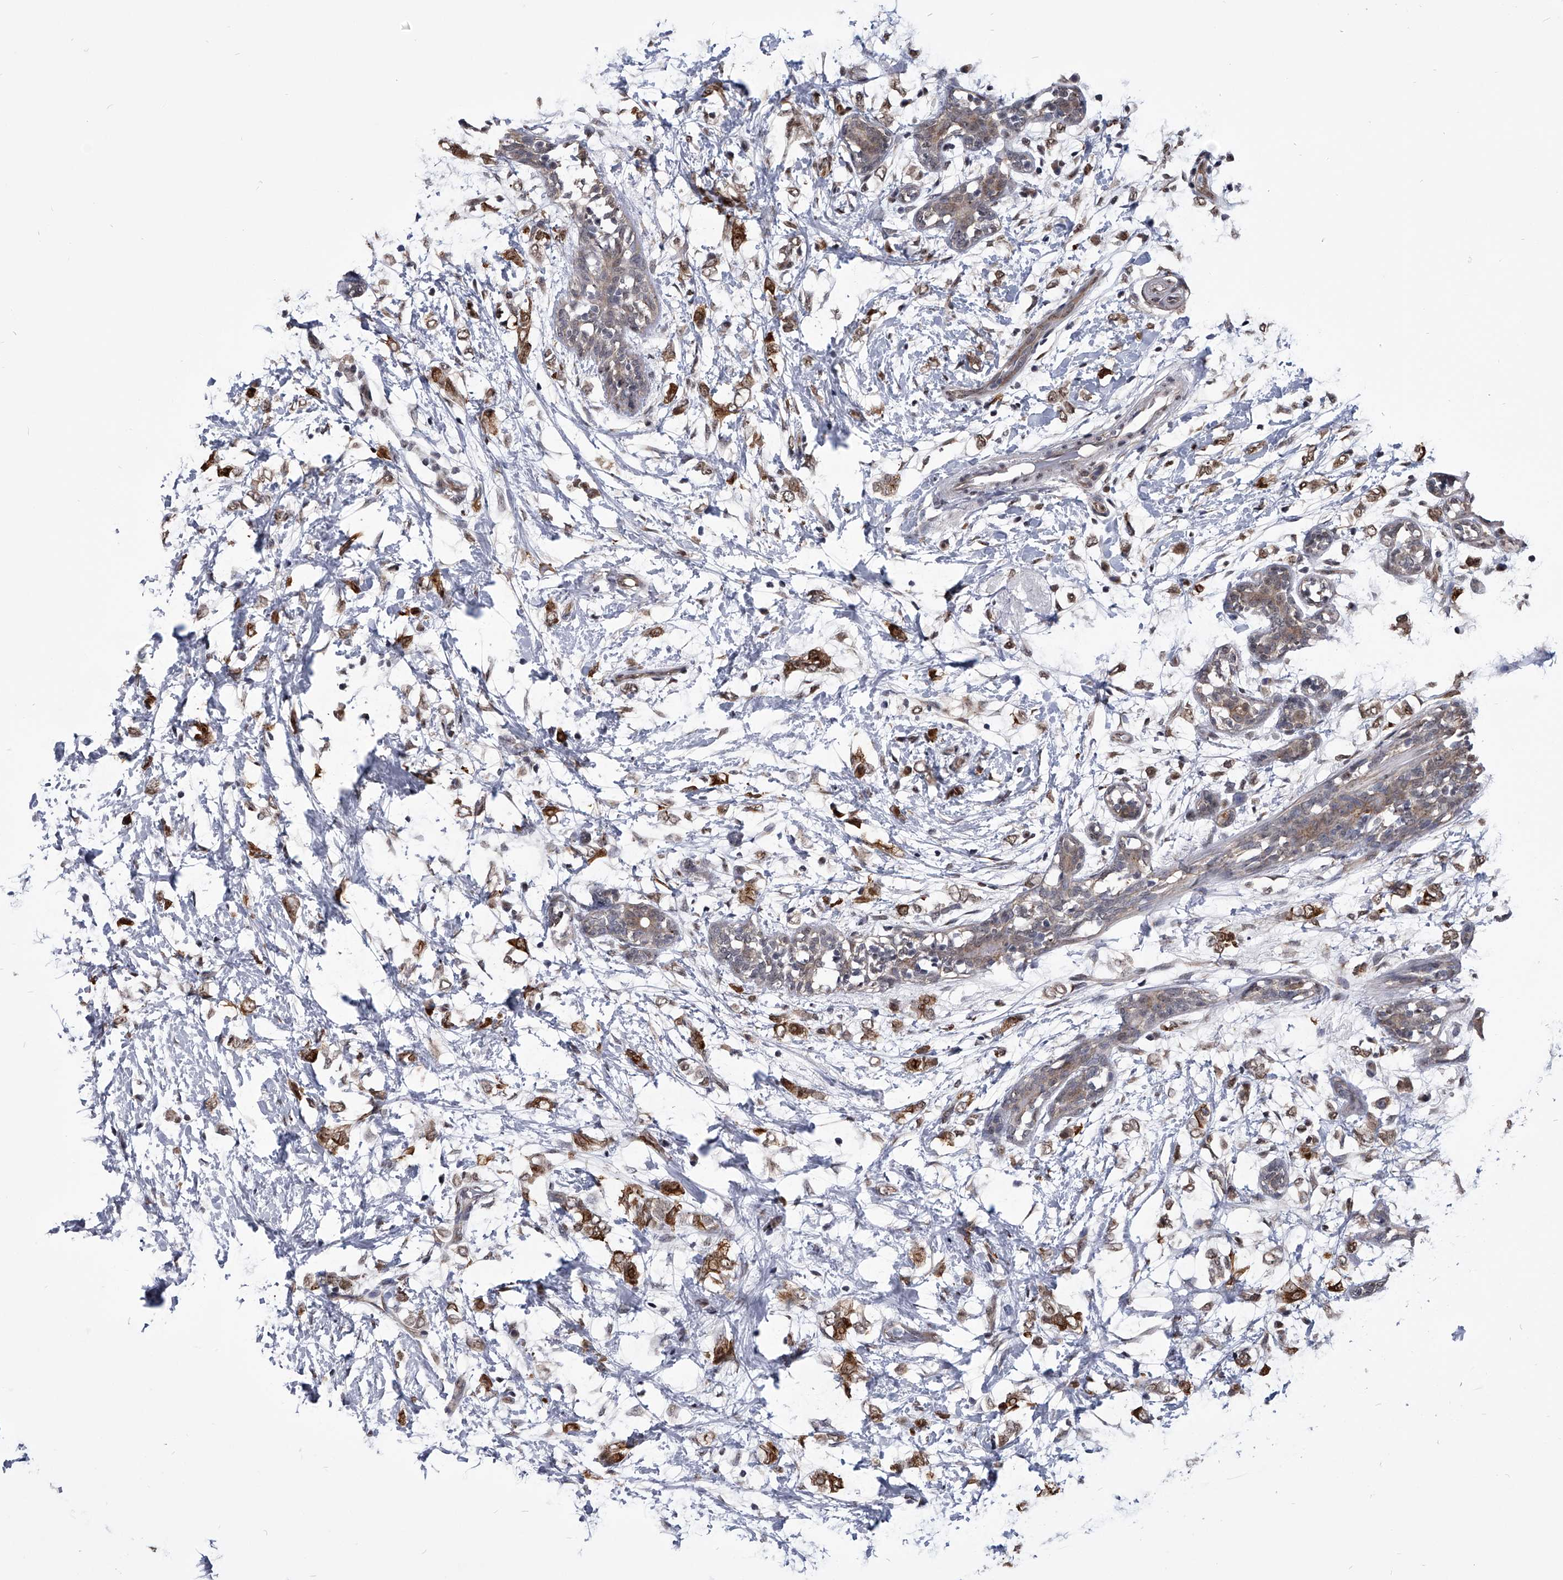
{"staining": {"intensity": "moderate", "quantity": ">75%", "location": "cytoplasmic/membranous,nuclear"}, "tissue": "breast cancer", "cell_type": "Tumor cells", "image_type": "cancer", "snomed": [{"axis": "morphology", "description": "Normal tissue, NOS"}, {"axis": "morphology", "description": "Lobular carcinoma"}, {"axis": "topography", "description": "Breast"}], "caption": "Breast lobular carcinoma stained with a brown dye exhibits moderate cytoplasmic/membranous and nuclear positive staining in approximately >75% of tumor cells.", "gene": "ZNF76", "patient": {"sex": "female", "age": 47}}